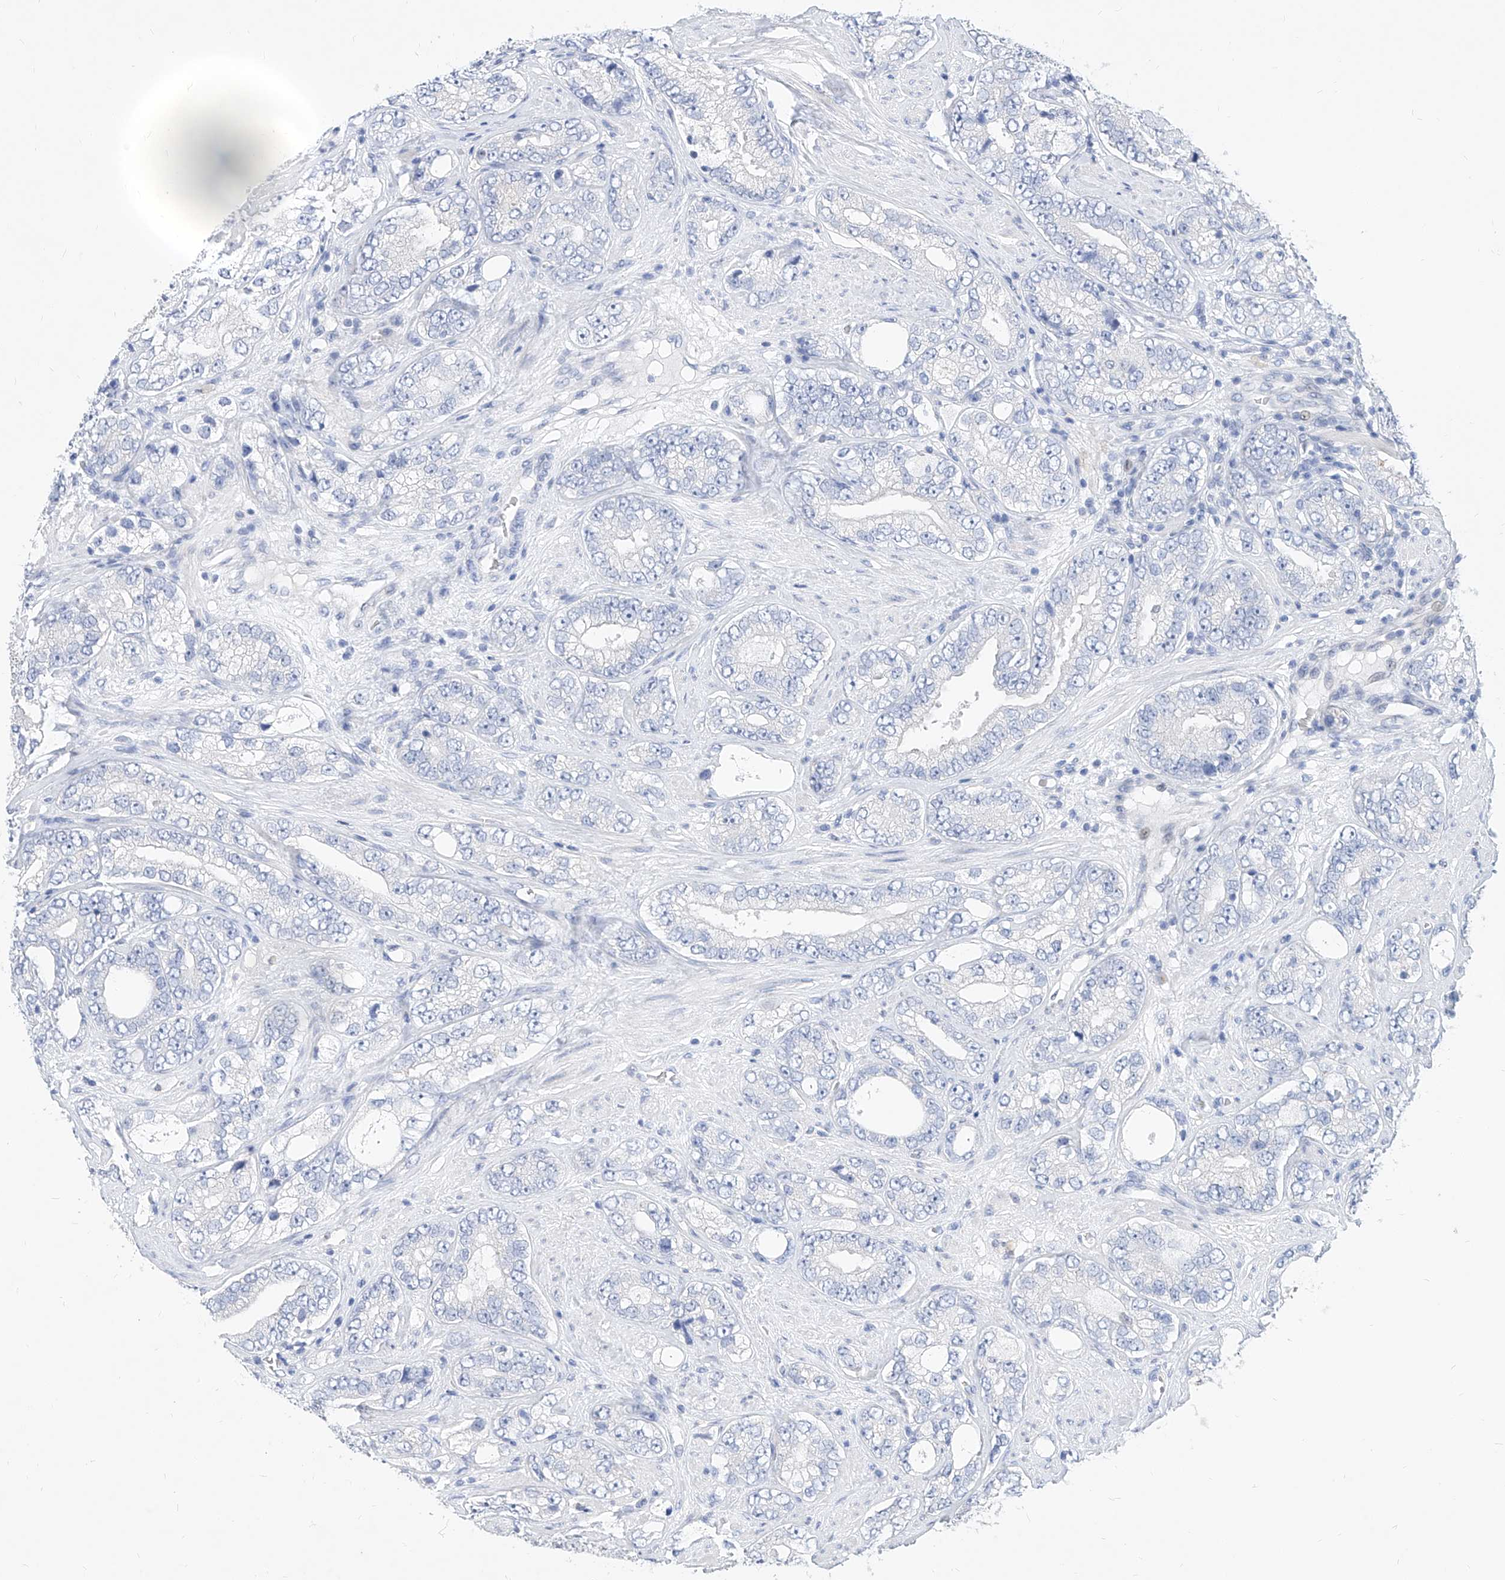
{"staining": {"intensity": "negative", "quantity": "none", "location": "none"}, "tissue": "prostate cancer", "cell_type": "Tumor cells", "image_type": "cancer", "snomed": [{"axis": "morphology", "description": "Adenocarcinoma, High grade"}, {"axis": "topography", "description": "Prostate"}], "caption": "Adenocarcinoma (high-grade) (prostate) was stained to show a protein in brown. There is no significant expression in tumor cells. The staining was performed using DAB to visualize the protein expression in brown, while the nuclei were stained in blue with hematoxylin (Magnification: 20x).", "gene": "MX2", "patient": {"sex": "male", "age": 56}}